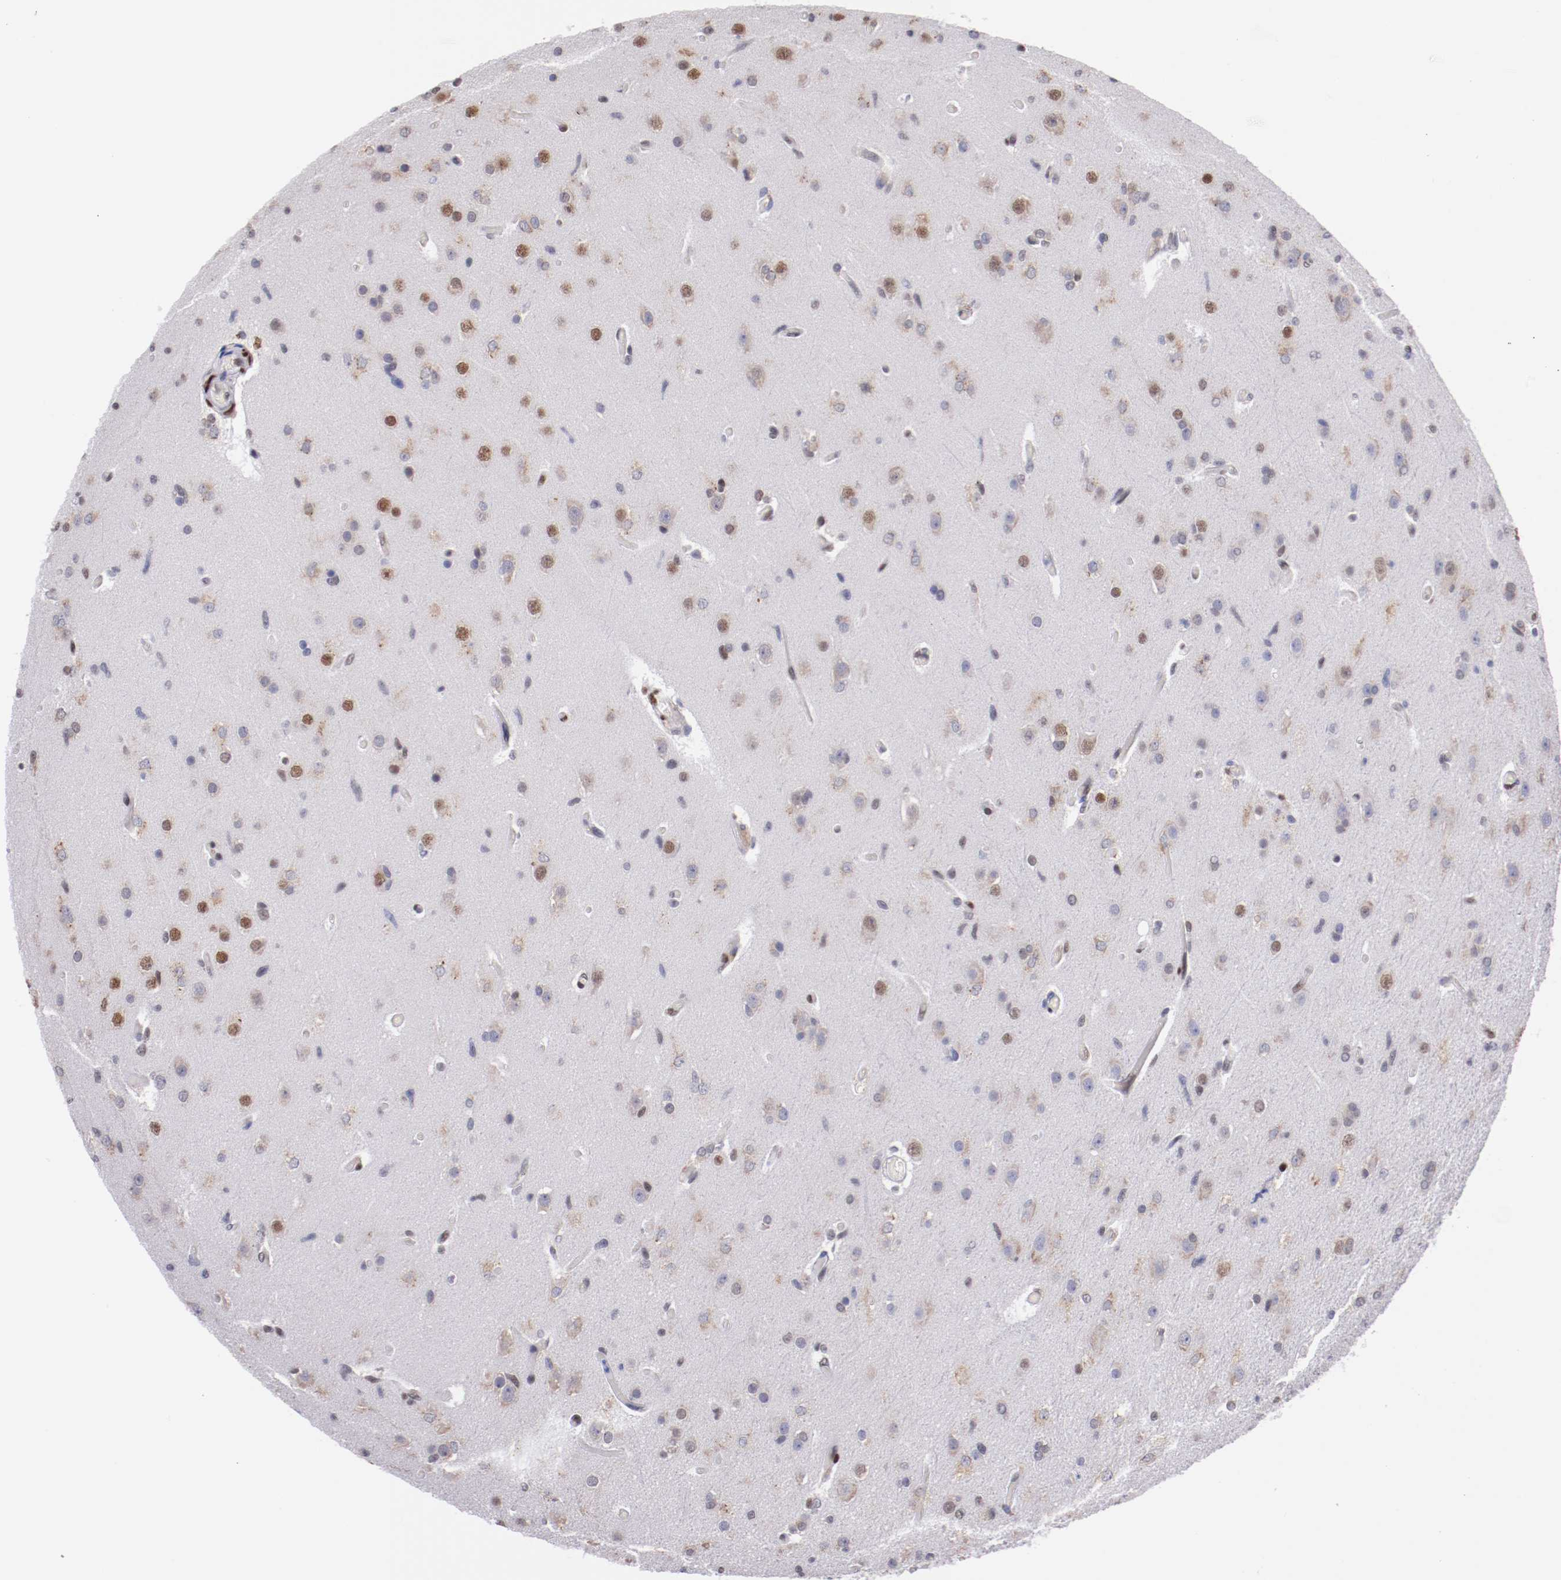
{"staining": {"intensity": "weak", "quantity": "<25%", "location": "nuclear"}, "tissue": "glioma", "cell_type": "Tumor cells", "image_type": "cancer", "snomed": [{"axis": "morphology", "description": "Glioma, malignant, High grade"}, {"axis": "topography", "description": "Brain"}], "caption": "DAB (3,3'-diaminobenzidine) immunohistochemical staining of human malignant glioma (high-grade) demonstrates no significant expression in tumor cells.", "gene": "SRF", "patient": {"sex": "male", "age": 33}}